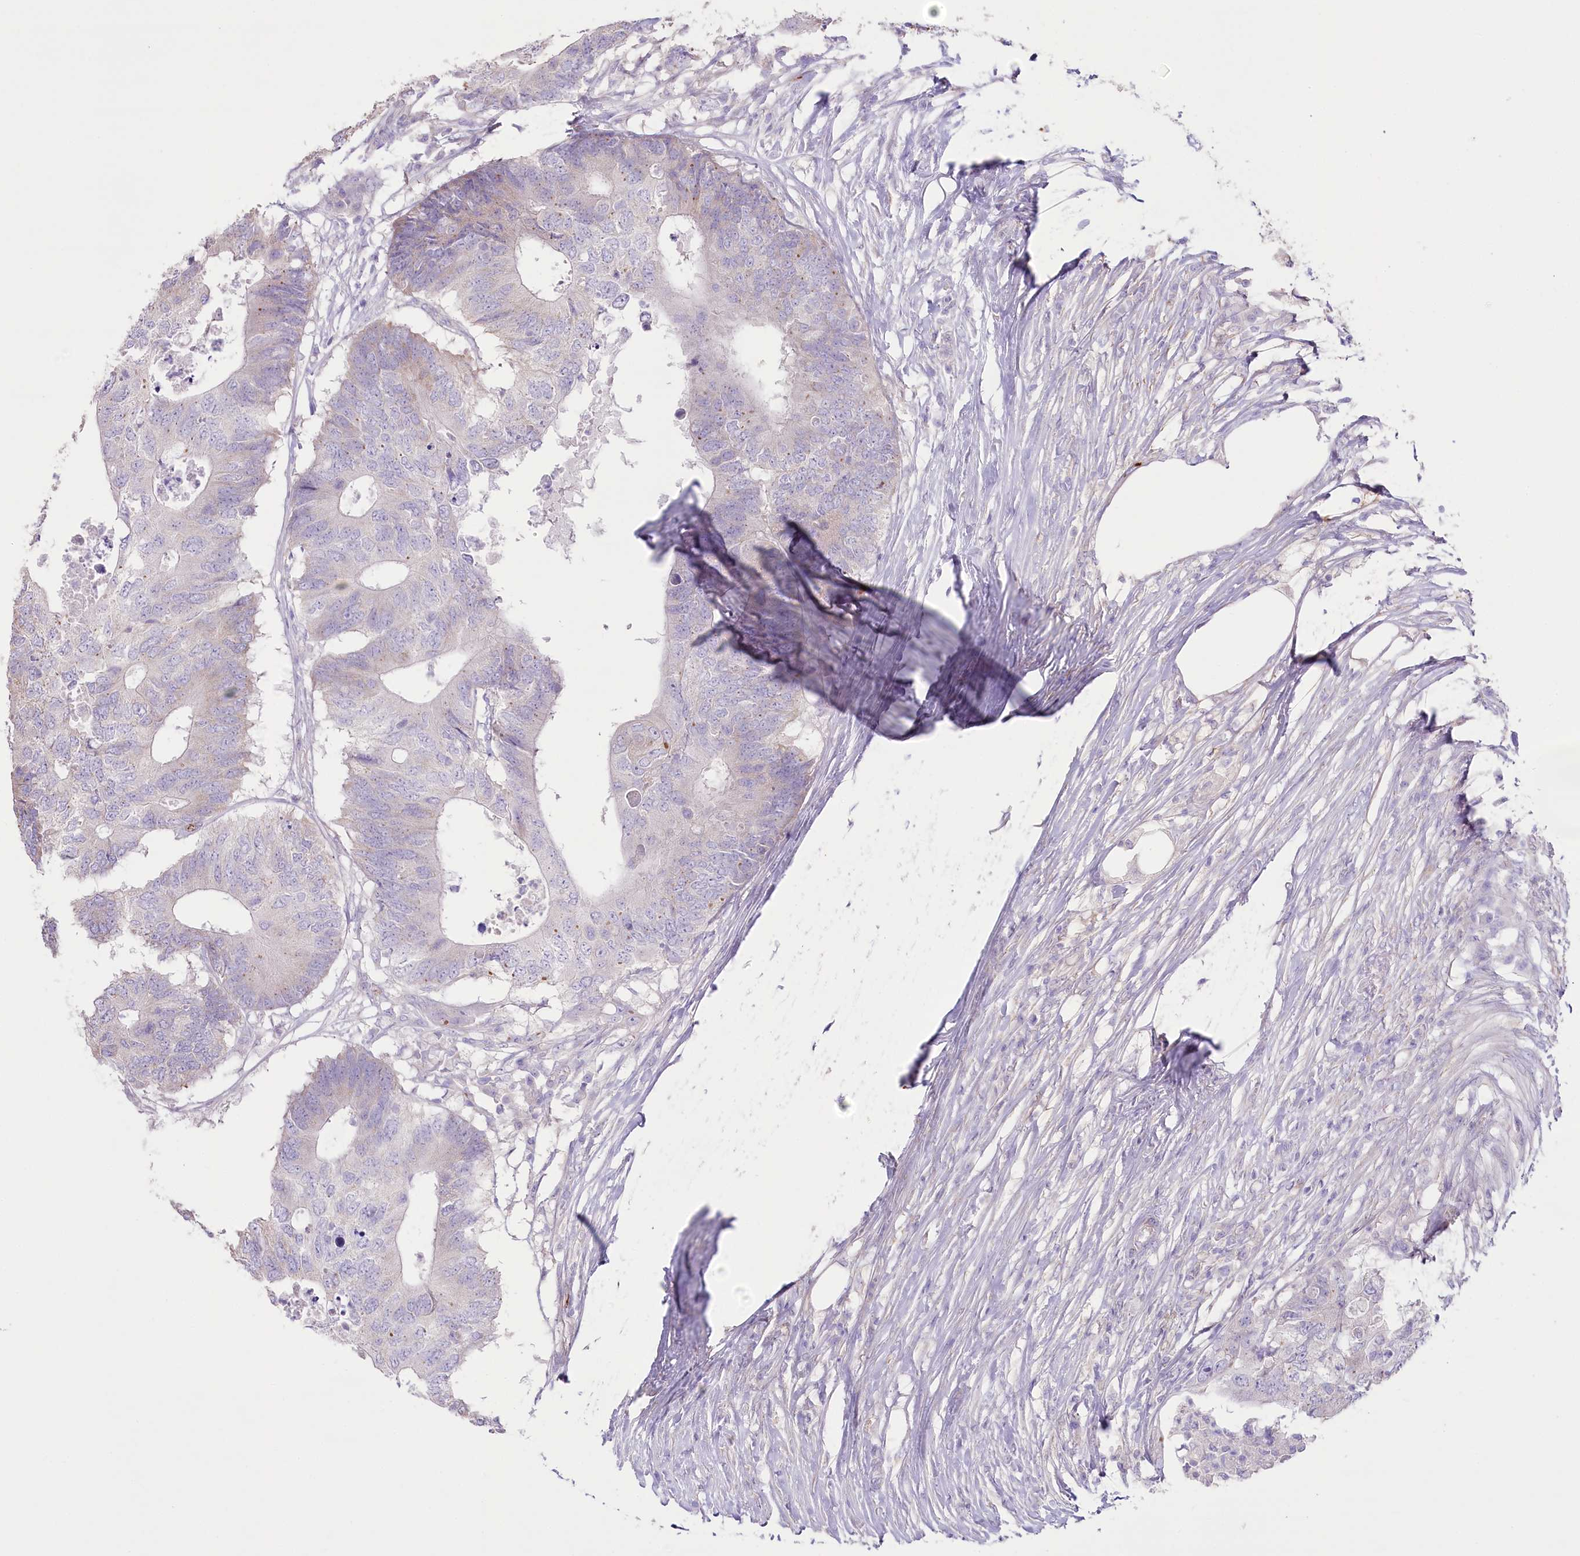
{"staining": {"intensity": "negative", "quantity": "none", "location": "none"}, "tissue": "colorectal cancer", "cell_type": "Tumor cells", "image_type": "cancer", "snomed": [{"axis": "morphology", "description": "Adenocarcinoma, NOS"}, {"axis": "topography", "description": "Colon"}], "caption": "Human adenocarcinoma (colorectal) stained for a protein using IHC exhibits no positivity in tumor cells.", "gene": "SLC39A10", "patient": {"sex": "male", "age": 71}}